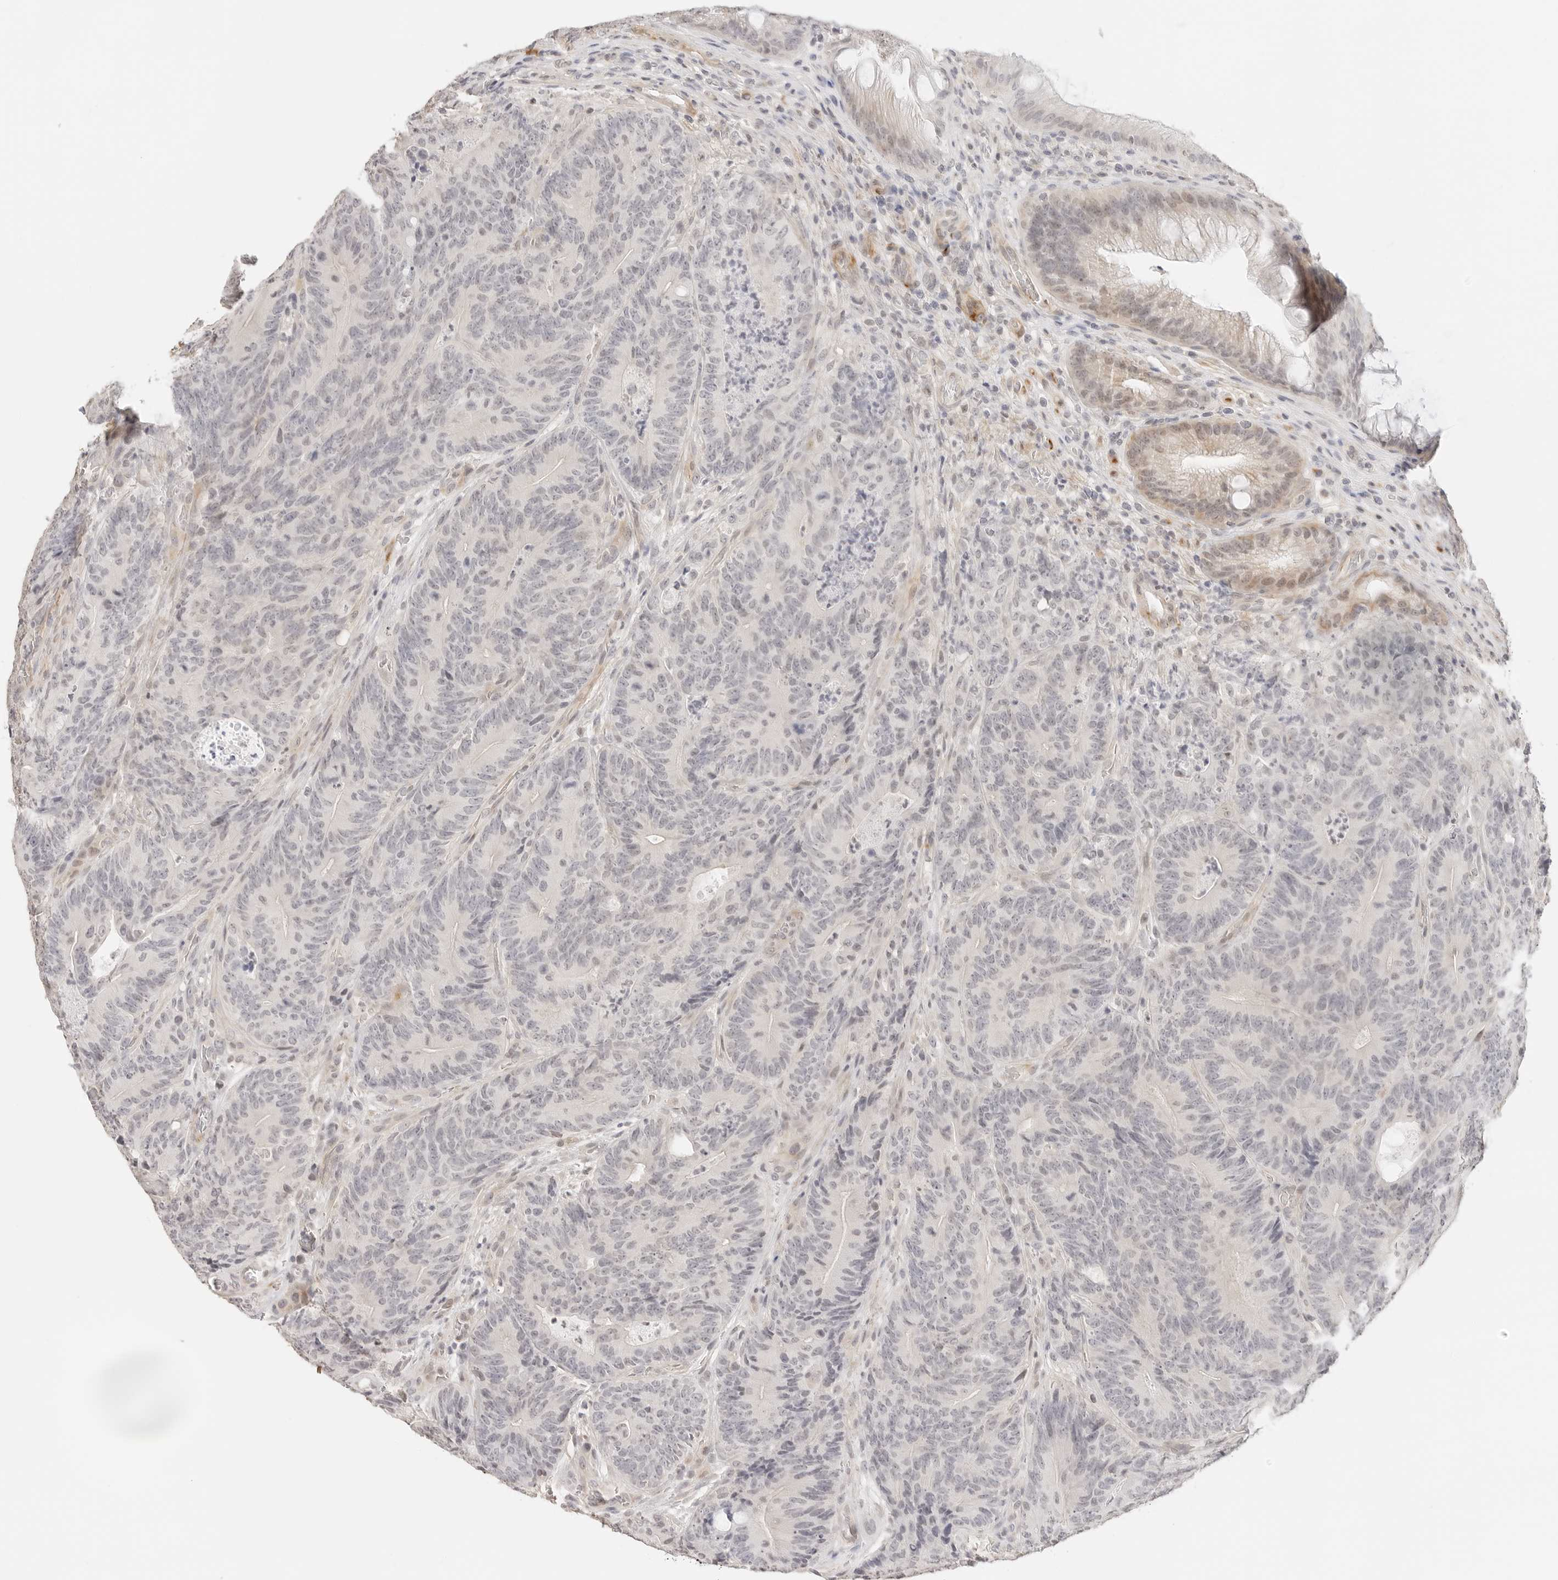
{"staining": {"intensity": "weak", "quantity": "<25%", "location": "cytoplasmic/membranous"}, "tissue": "colorectal cancer", "cell_type": "Tumor cells", "image_type": "cancer", "snomed": [{"axis": "morphology", "description": "Normal tissue, NOS"}, {"axis": "topography", "description": "Colon"}], "caption": "There is no significant staining in tumor cells of colorectal cancer. (Immunohistochemistry, brightfield microscopy, high magnification).", "gene": "PCDH19", "patient": {"sex": "female", "age": 82}}